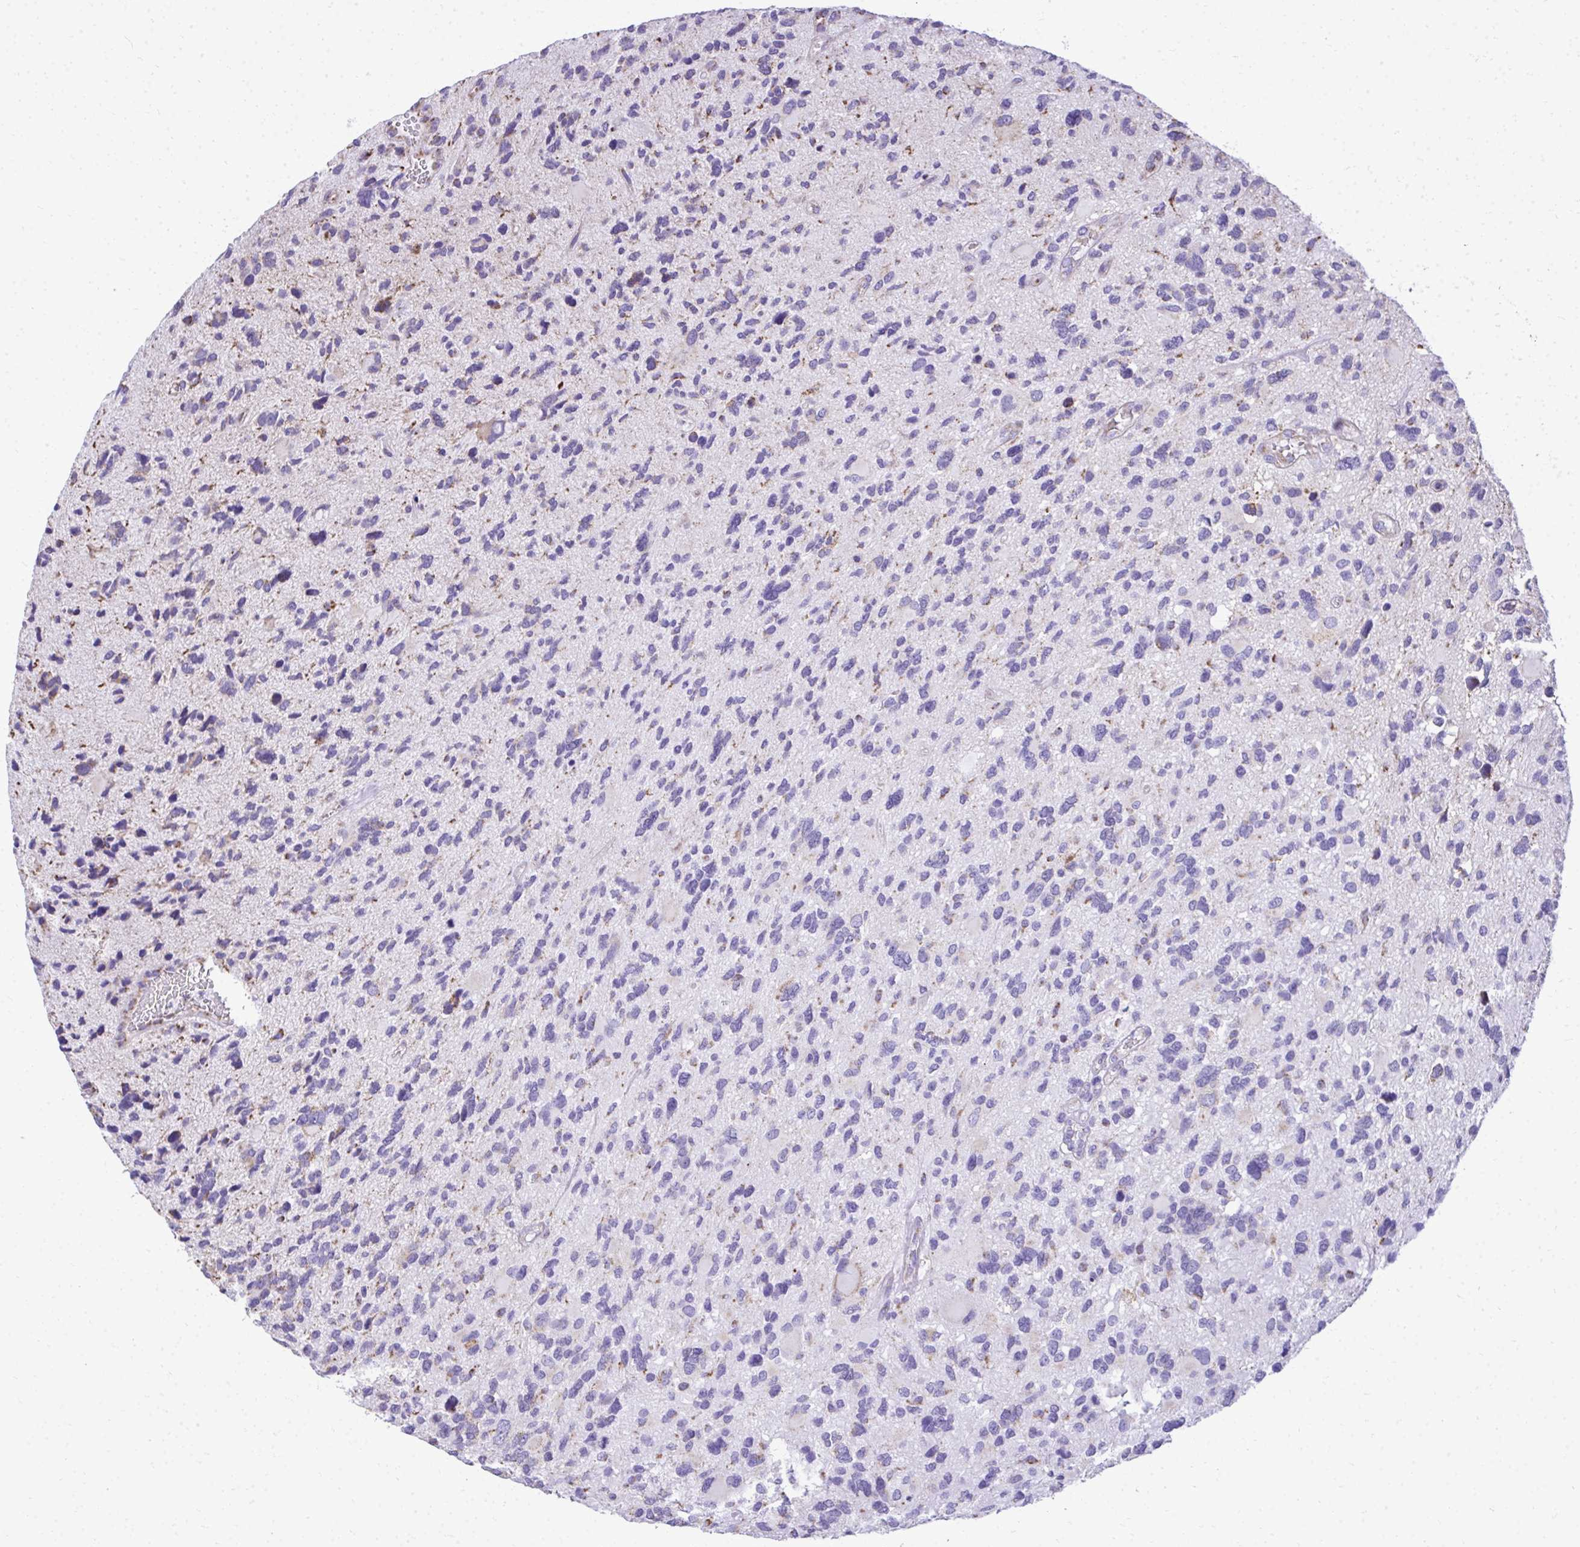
{"staining": {"intensity": "negative", "quantity": "none", "location": "none"}, "tissue": "glioma", "cell_type": "Tumor cells", "image_type": "cancer", "snomed": [{"axis": "morphology", "description": "Glioma, malignant, High grade"}, {"axis": "topography", "description": "Brain"}], "caption": "Glioma stained for a protein using IHC exhibits no positivity tumor cells.", "gene": "MPZL2", "patient": {"sex": "female", "age": 11}}